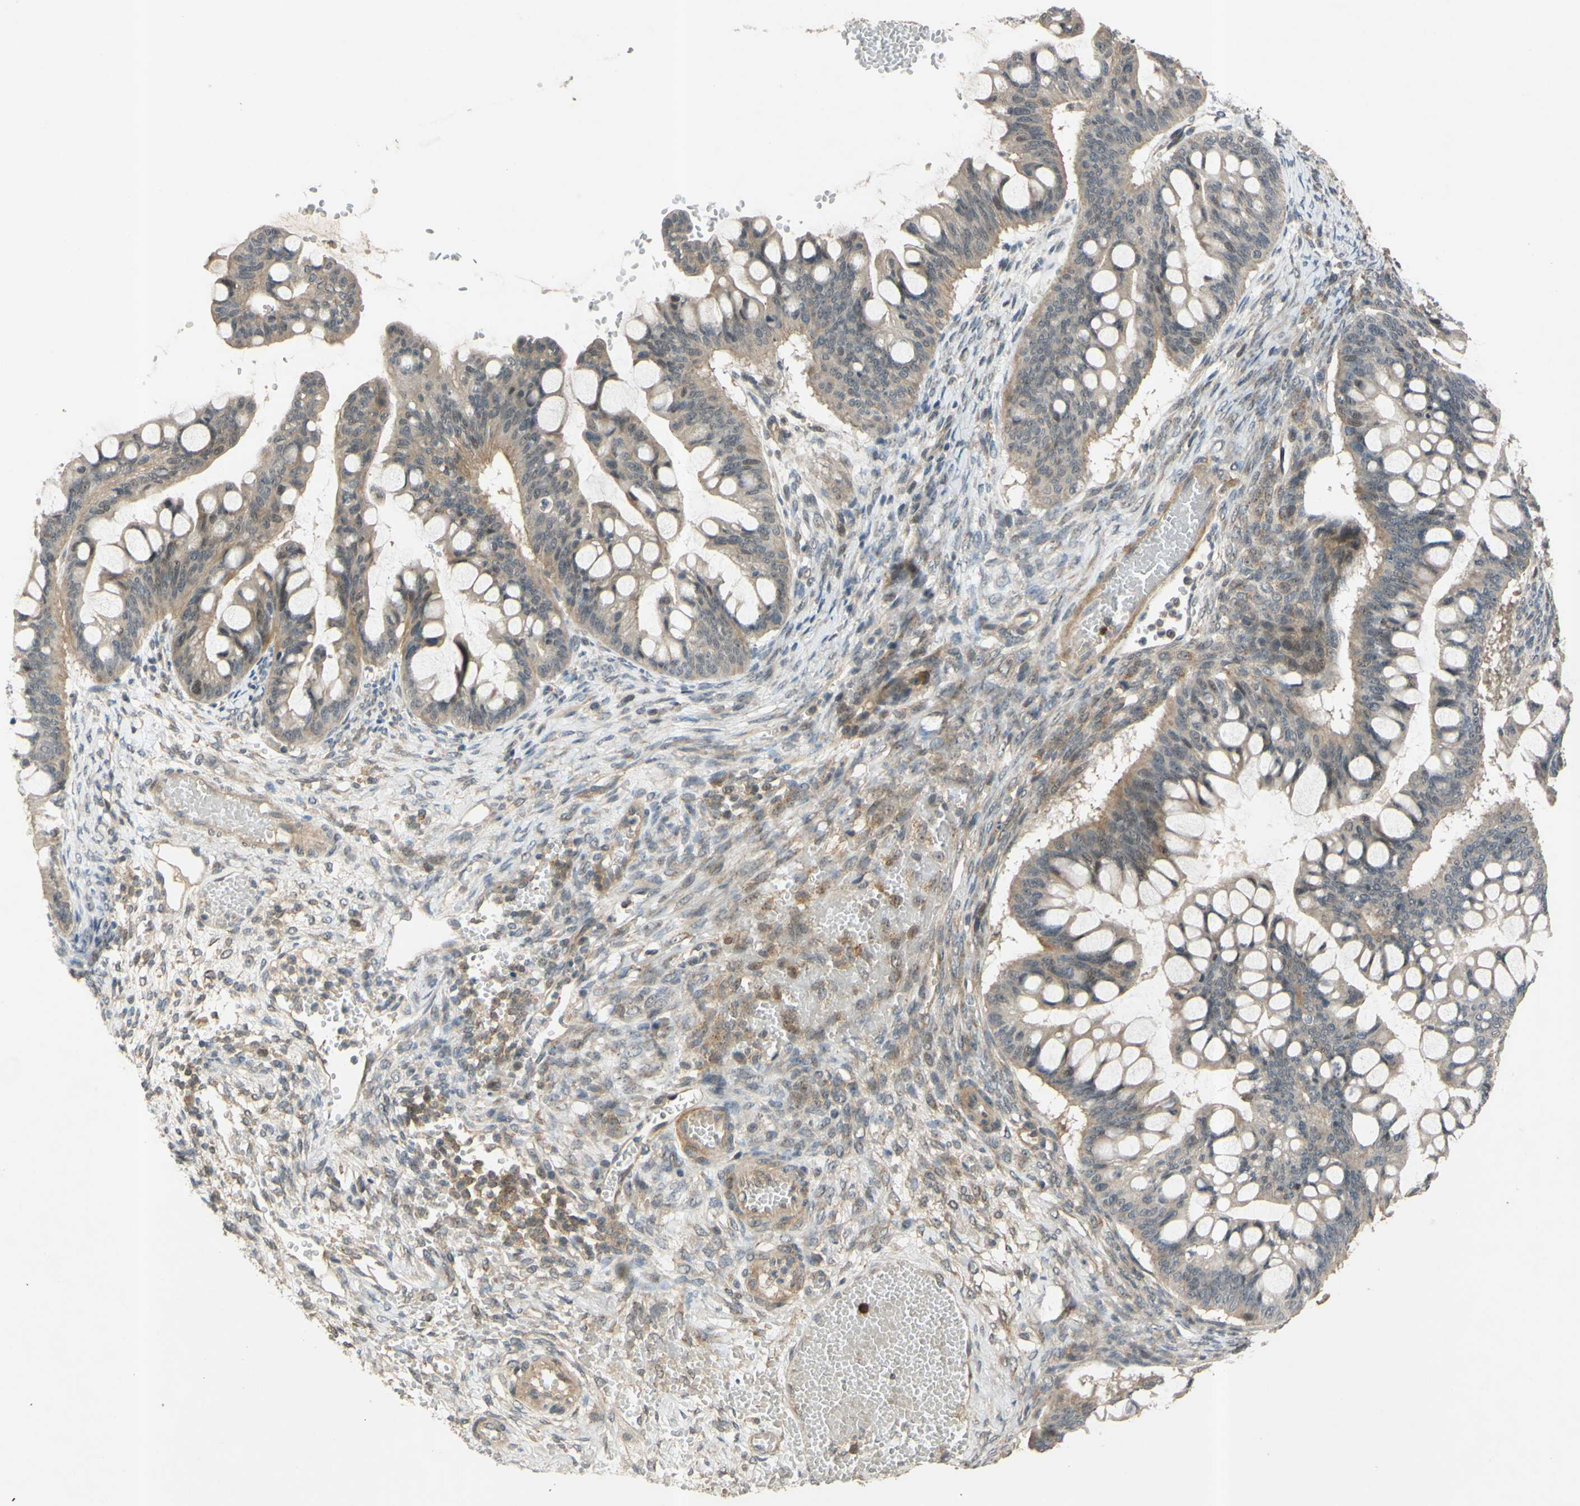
{"staining": {"intensity": "weak", "quantity": ">75%", "location": "cytoplasmic/membranous"}, "tissue": "ovarian cancer", "cell_type": "Tumor cells", "image_type": "cancer", "snomed": [{"axis": "morphology", "description": "Cystadenocarcinoma, mucinous, NOS"}, {"axis": "topography", "description": "Ovary"}], "caption": "Tumor cells reveal low levels of weak cytoplasmic/membranous staining in approximately >75% of cells in human ovarian cancer.", "gene": "ALK", "patient": {"sex": "female", "age": 73}}